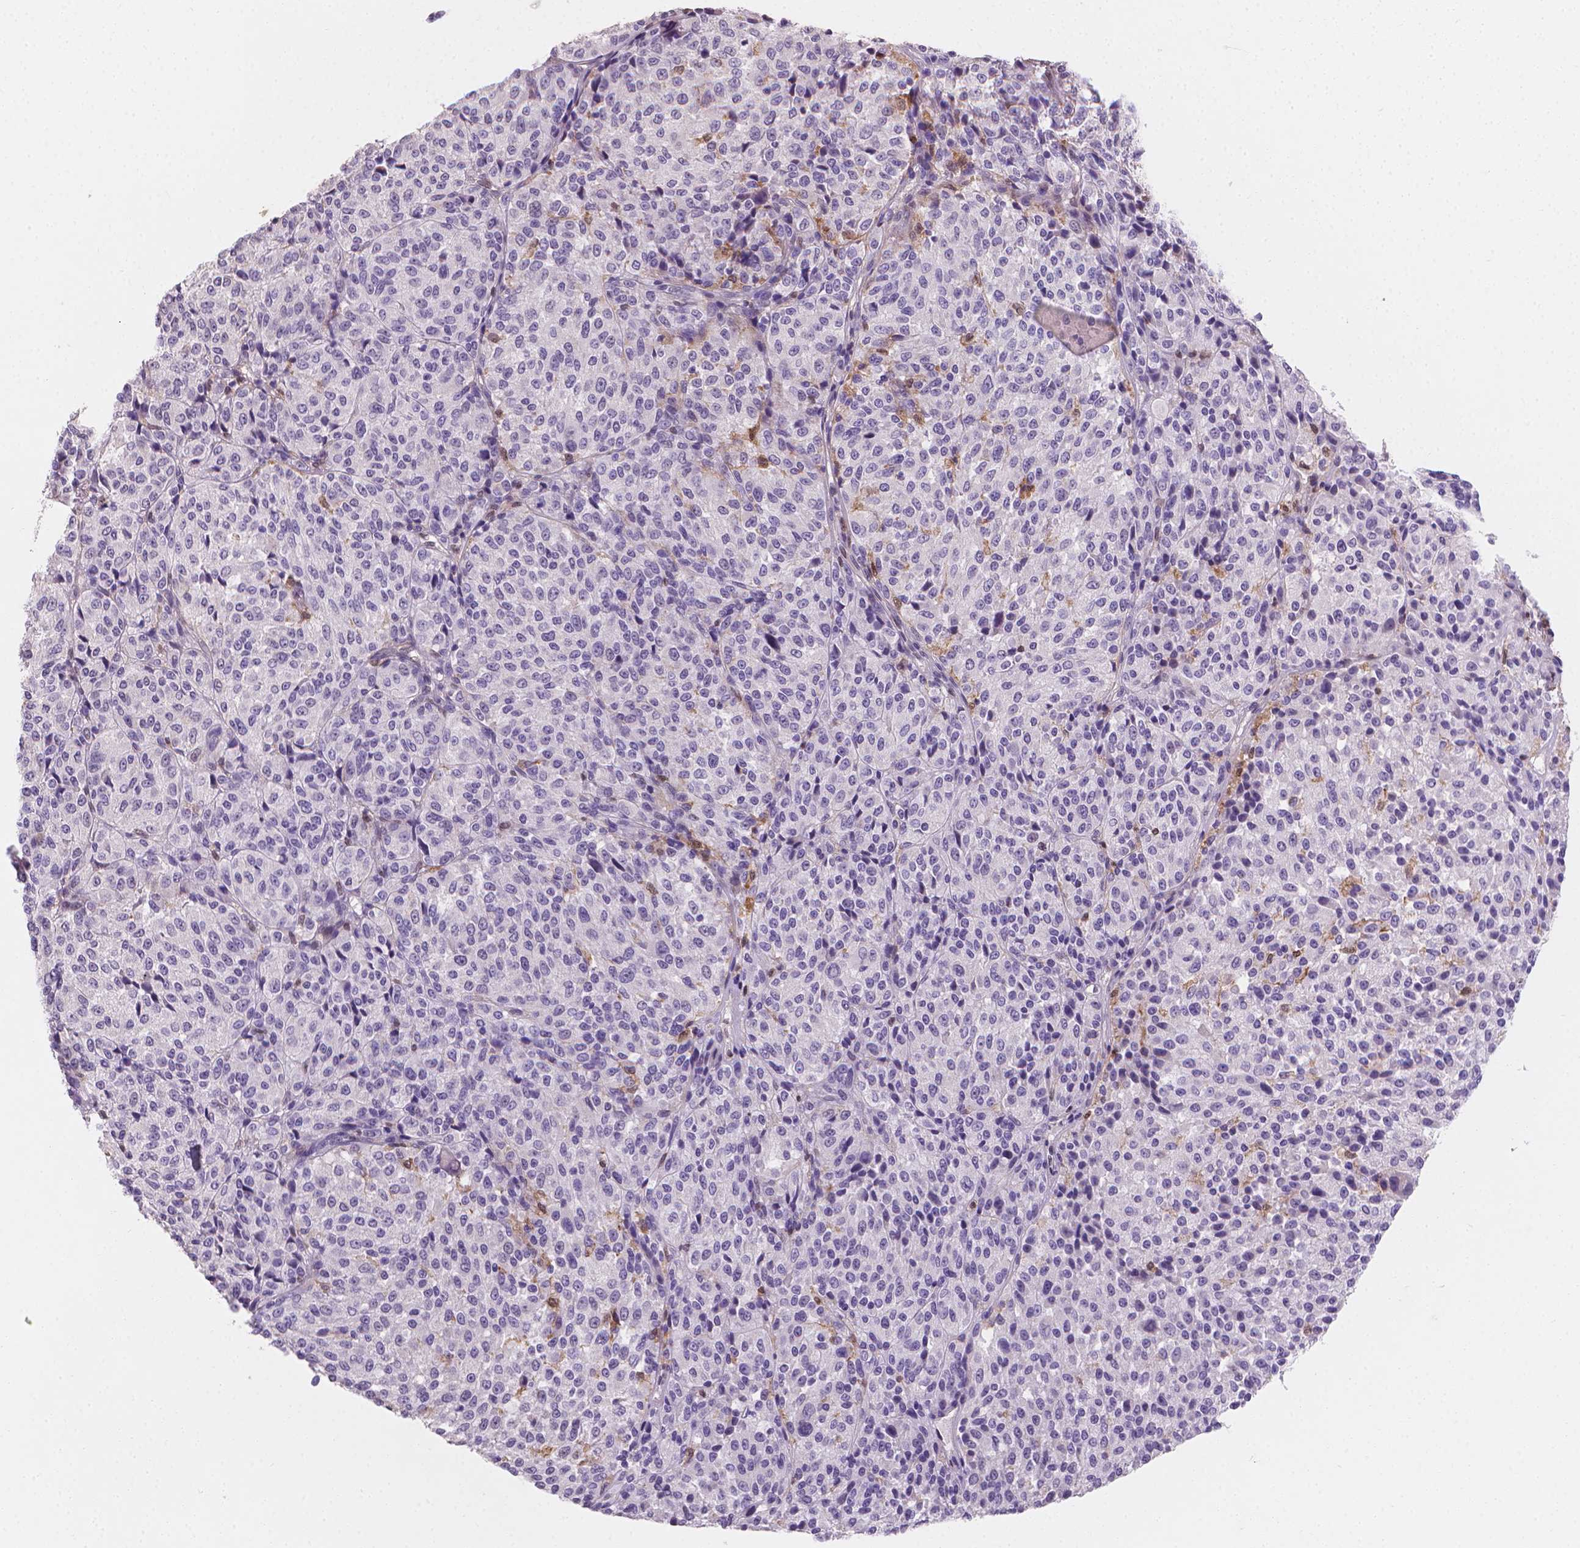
{"staining": {"intensity": "negative", "quantity": "none", "location": "none"}, "tissue": "melanoma", "cell_type": "Tumor cells", "image_type": "cancer", "snomed": [{"axis": "morphology", "description": "Malignant melanoma, Metastatic site"}, {"axis": "topography", "description": "Brain"}], "caption": "Immunohistochemistry (IHC) of malignant melanoma (metastatic site) reveals no expression in tumor cells. (Brightfield microscopy of DAB immunohistochemistry (IHC) at high magnification).", "gene": "TNFAIP2", "patient": {"sex": "female", "age": 56}}